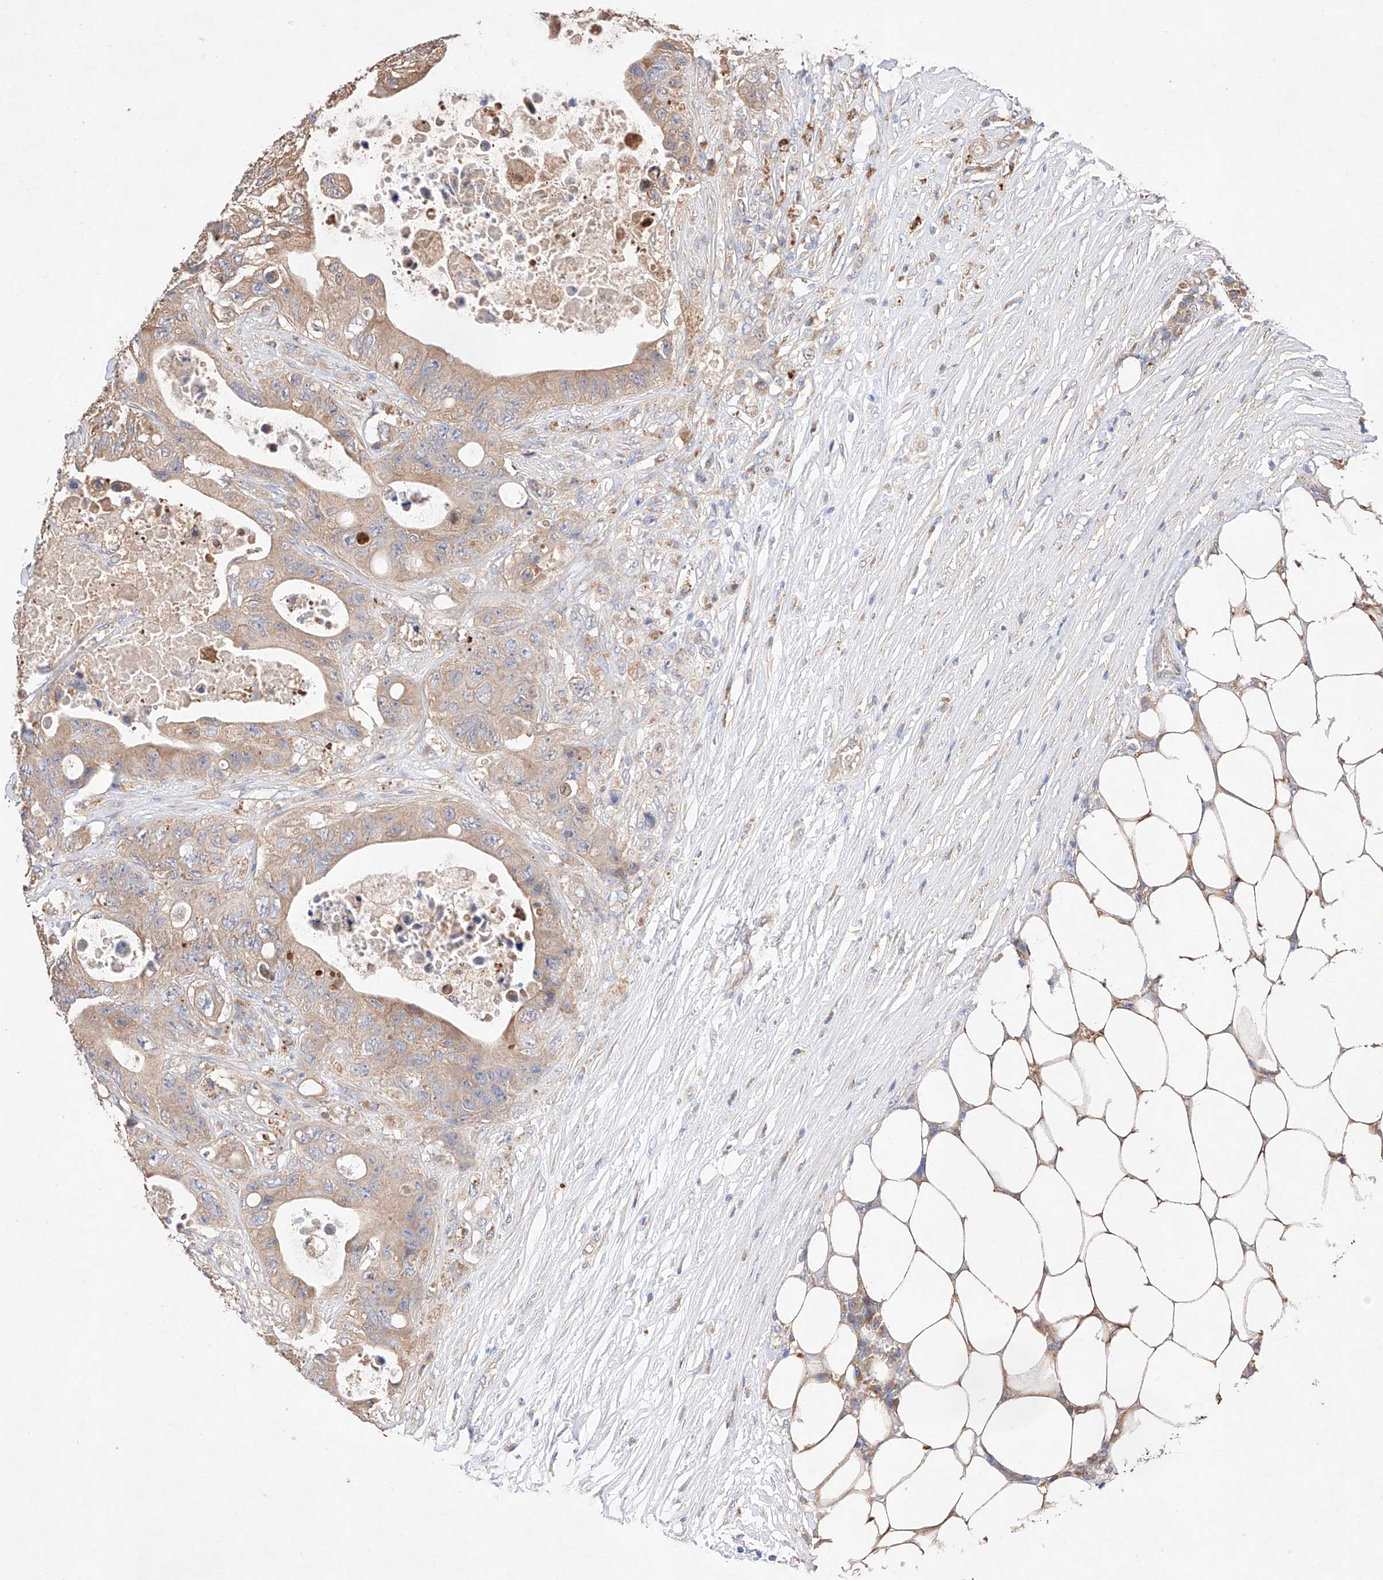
{"staining": {"intensity": "weak", "quantity": "25%-75%", "location": "cytoplasmic/membranous"}, "tissue": "colorectal cancer", "cell_type": "Tumor cells", "image_type": "cancer", "snomed": [{"axis": "morphology", "description": "Adenocarcinoma, NOS"}, {"axis": "topography", "description": "Colon"}], "caption": "Protein expression analysis of human adenocarcinoma (colorectal) reveals weak cytoplasmic/membranous positivity in approximately 25%-75% of tumor cells.", "gene": "C6orf62", "patient": {"sex": "female", "age": 46}}